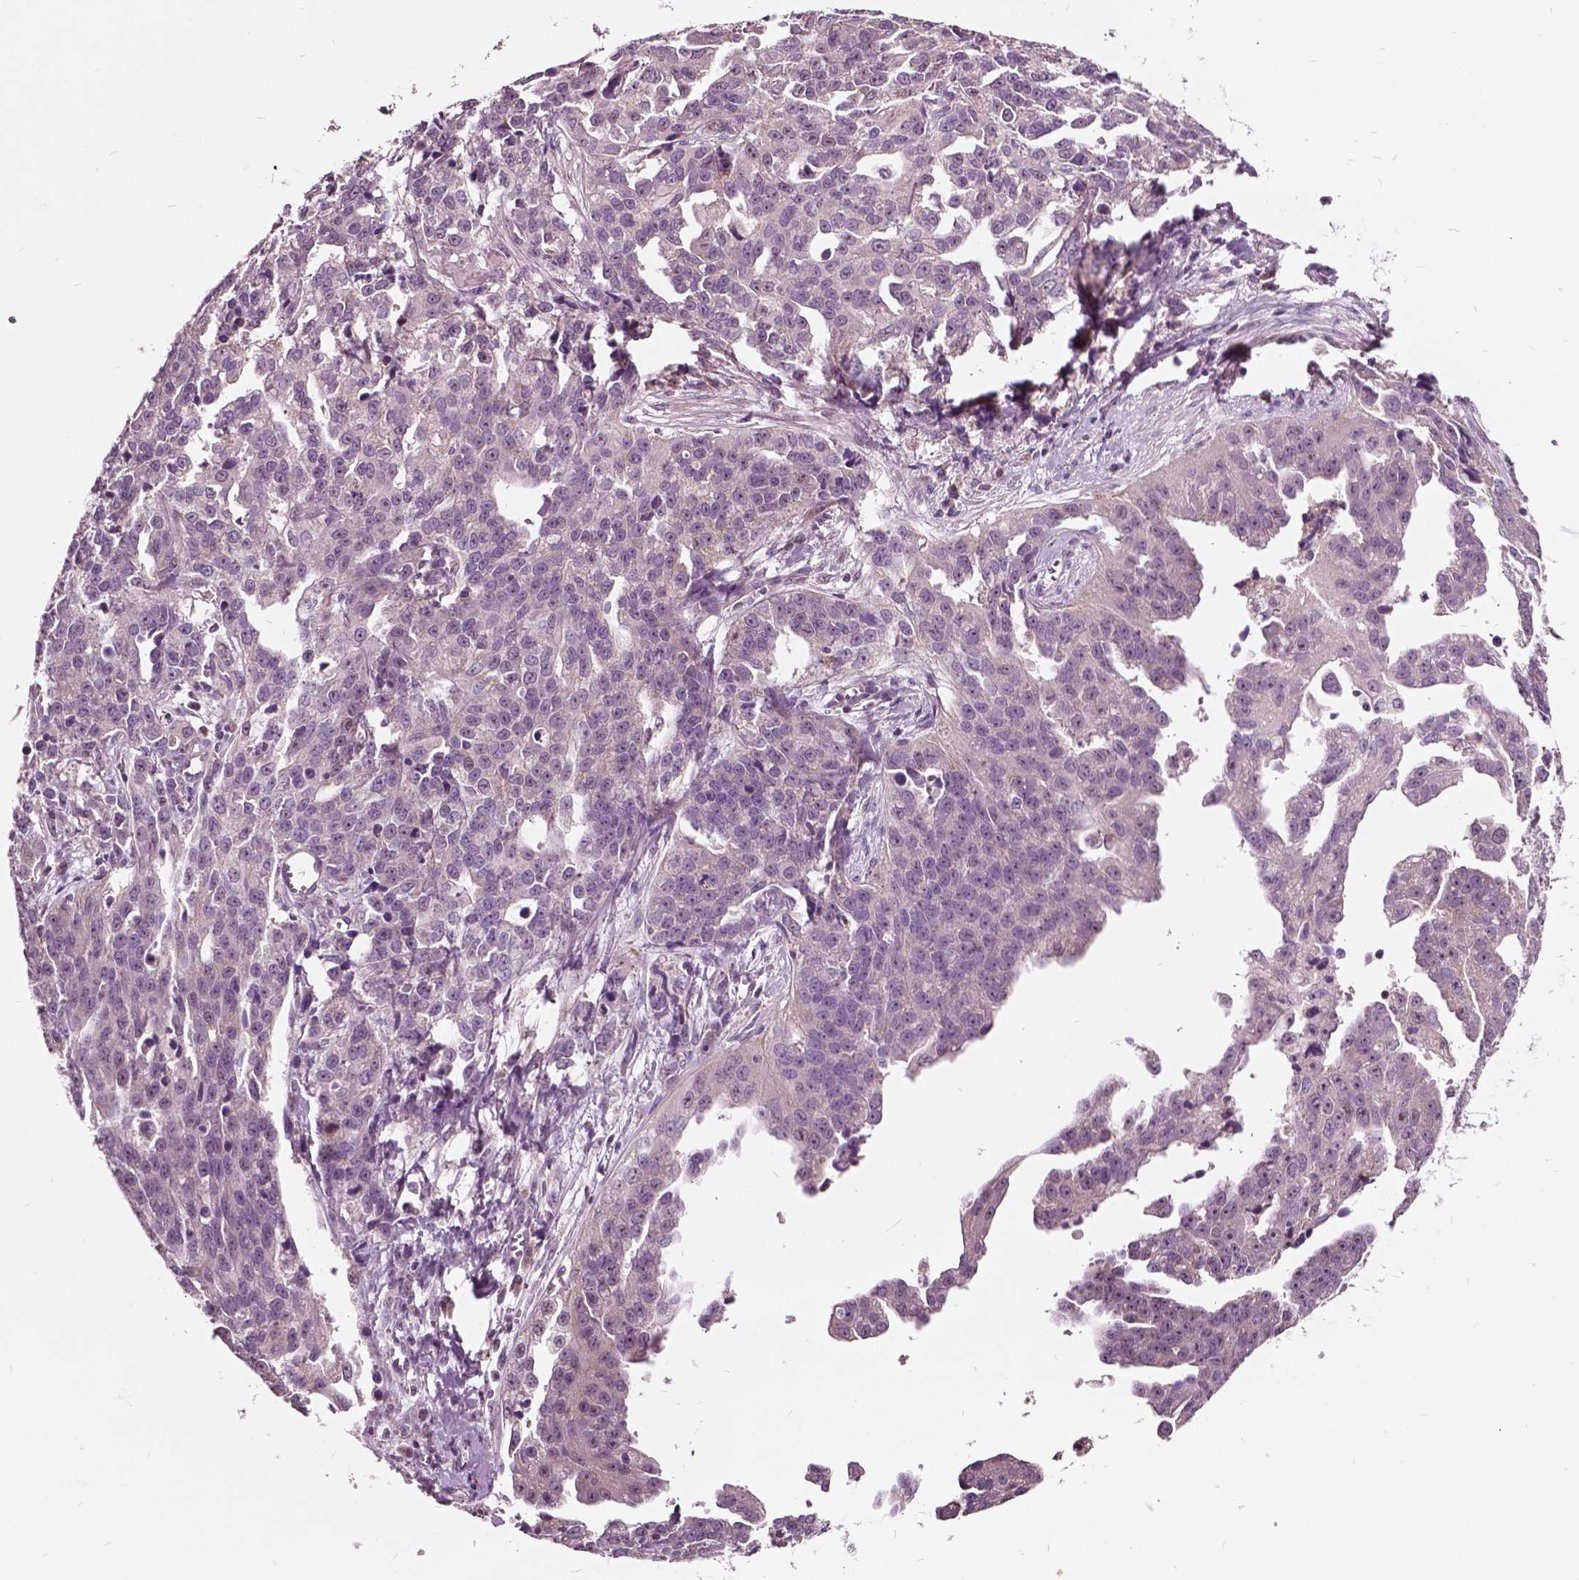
{"staining": {"intensity": "negative", "quantity": "none", "location": "none"}, "tissue": "ovarian cancer", "cell_type": "Tumor cells", "image_type": "cancer", "snomed": [{"axis": "morphology", "description": "Cystadenocarcinoma, serous, NOS"}, {"axis": "topography", "description": "Ovary"}], "caption": "Tumor cells show no significant positivity in serous cystadenocarcinoma (ovarian).", "gene": "ODF3L2", "patient": {"sex": "female", "age": 75}}